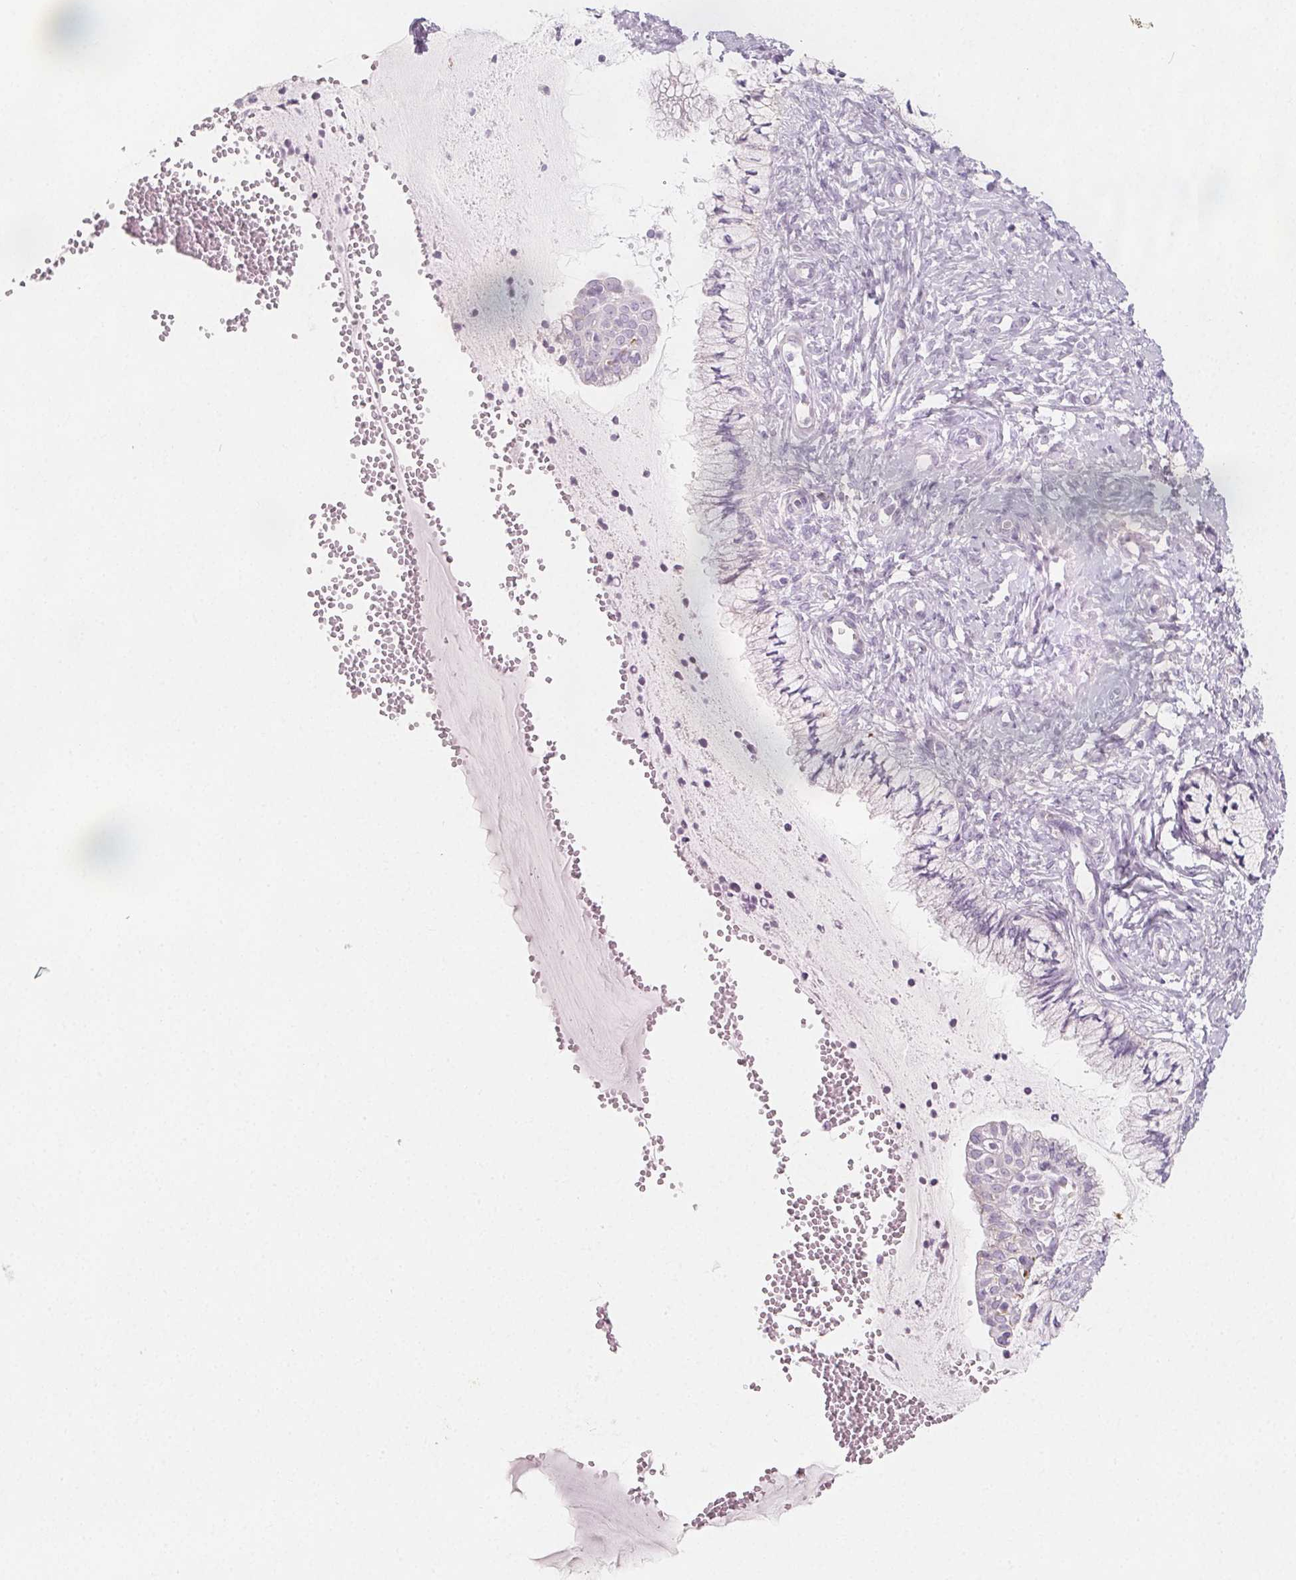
{"staining": {"intensity": "negative", "quantity": "none", "location": "none"}, "tissue": "cervix", "cell_type": "Glandular cells", "image_type": "normal", "snomed": [{"axis": "morphology", "description": "Normal tissue, NOS"}, {"axis": "topography", "description": "Cervix"}], "caption": "Cervix stained for a protein using IHC exhibits no expression glandular cells.", "gene": "IL17C", "patient": {"sex": "female", "age": 37}}